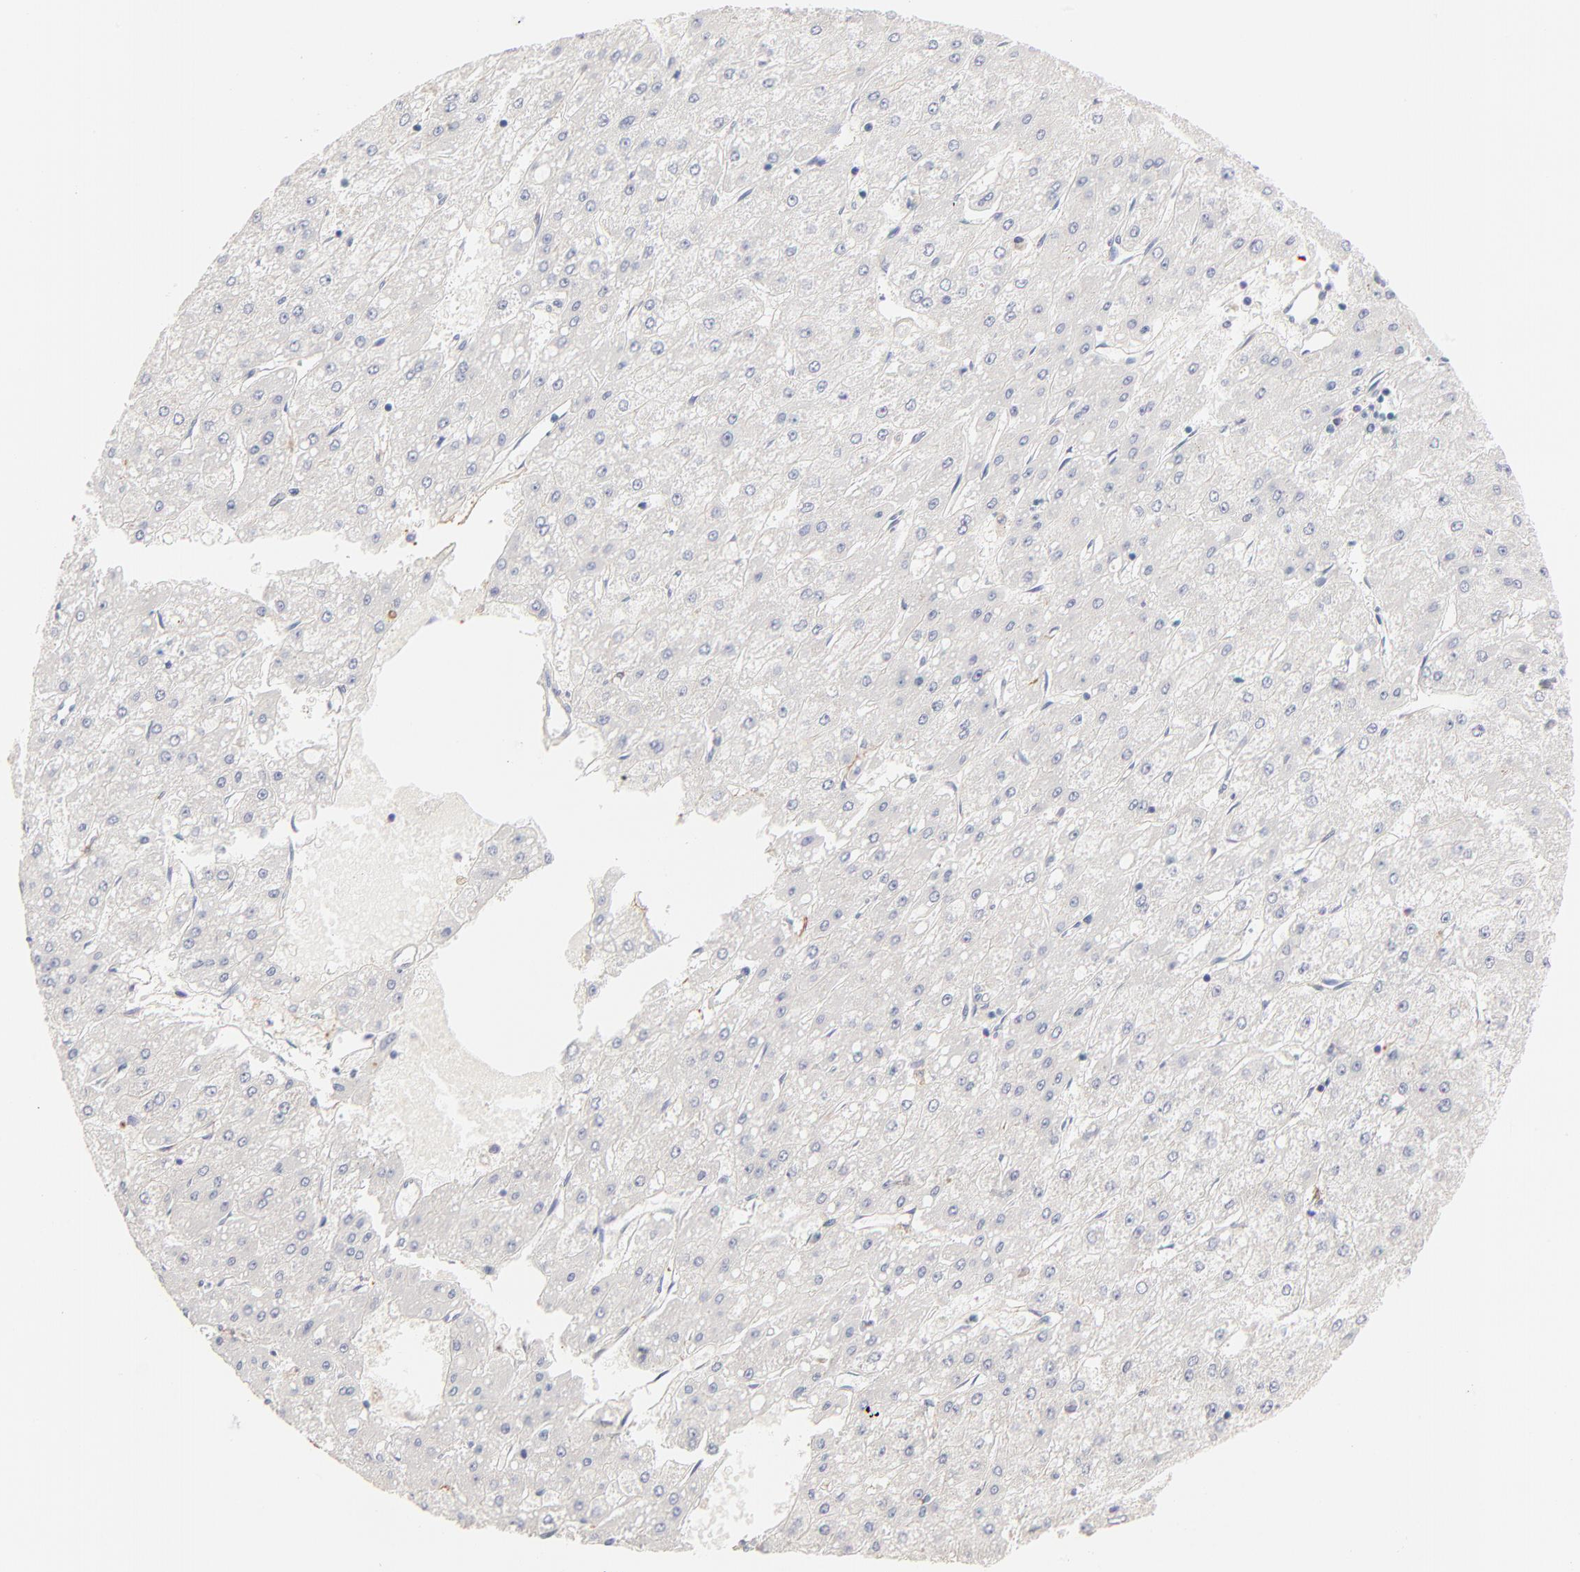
{"staining": {"intensity": "negative", "quantity": "none", "location": "none"}, "tissue": "liver cancer", "cell_type": "Tumor cells", "image_type": "cancer", "snomed": [{"axis": "morphology", "description": "Carcinoma, Hepatocellular, NOS"}, {"axis": "topography", "description": "Liver"}], "caption": "A histopathology image of human liver cancer (hepatocellular carcinoma) is negative for staining in tumor cells.", "gene": "ITGA8", "patient": {"sex": "female", "age": 52}}